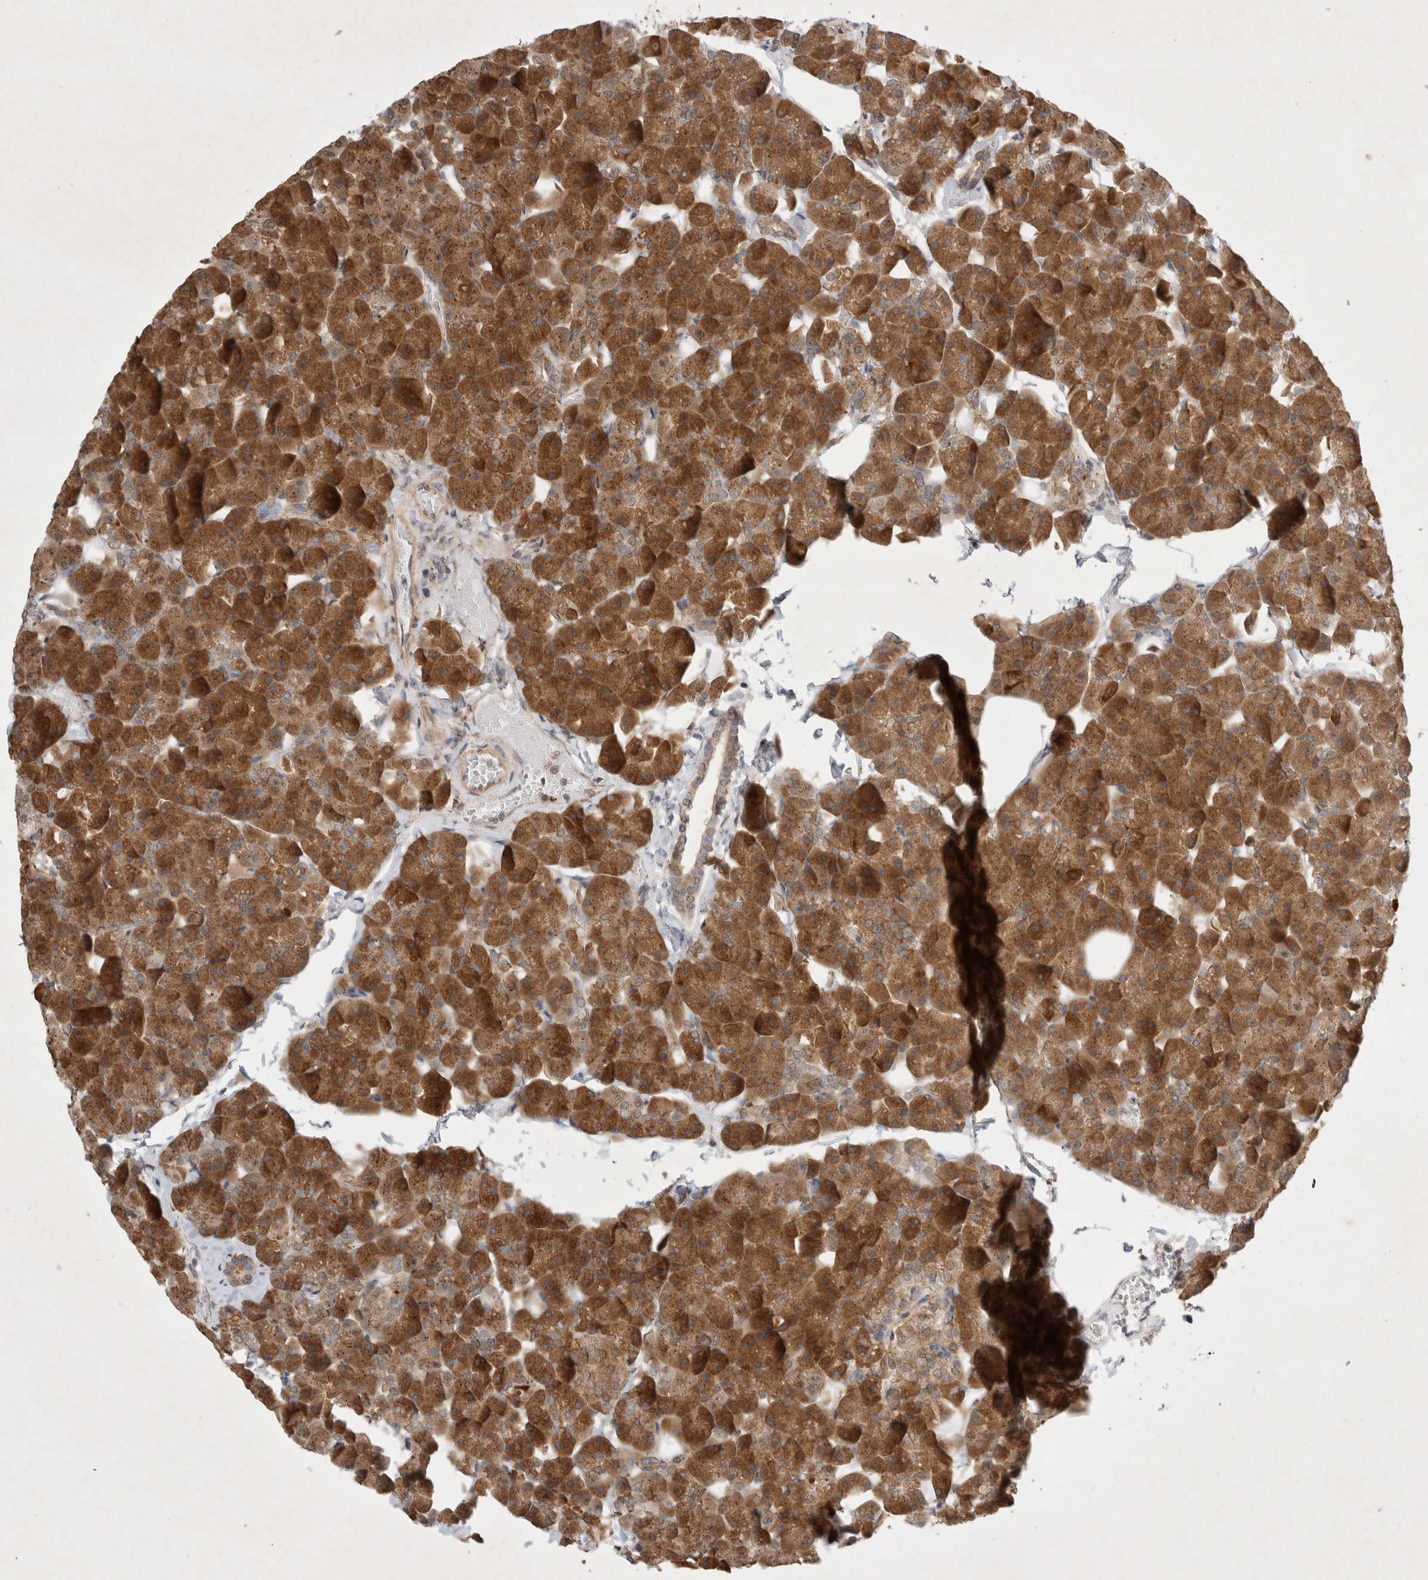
{"staining": {"intensity": "strong", "quantity": ">75%", "location": "cytoplasmic/membranous"}, "tissue": "pancreas", "cell_type": "Exocrine glandular cells", "image_type": "normal", "snomed": [{"axis": "morphology", "description": "Normal tissue, NOS"}, {"axis": "topography", "description": "Pancreas"}], "caption": "Immunohistochemistry (IHC) histopathology image of benign pancreas stained for a protein (brown), which displays high levels of strong cytoplasmic/membranous positivity in approximately >75% of exocrine glandular cells.", "gene": "WIPF2", "patient": {"sex": "male", "age": 35}}